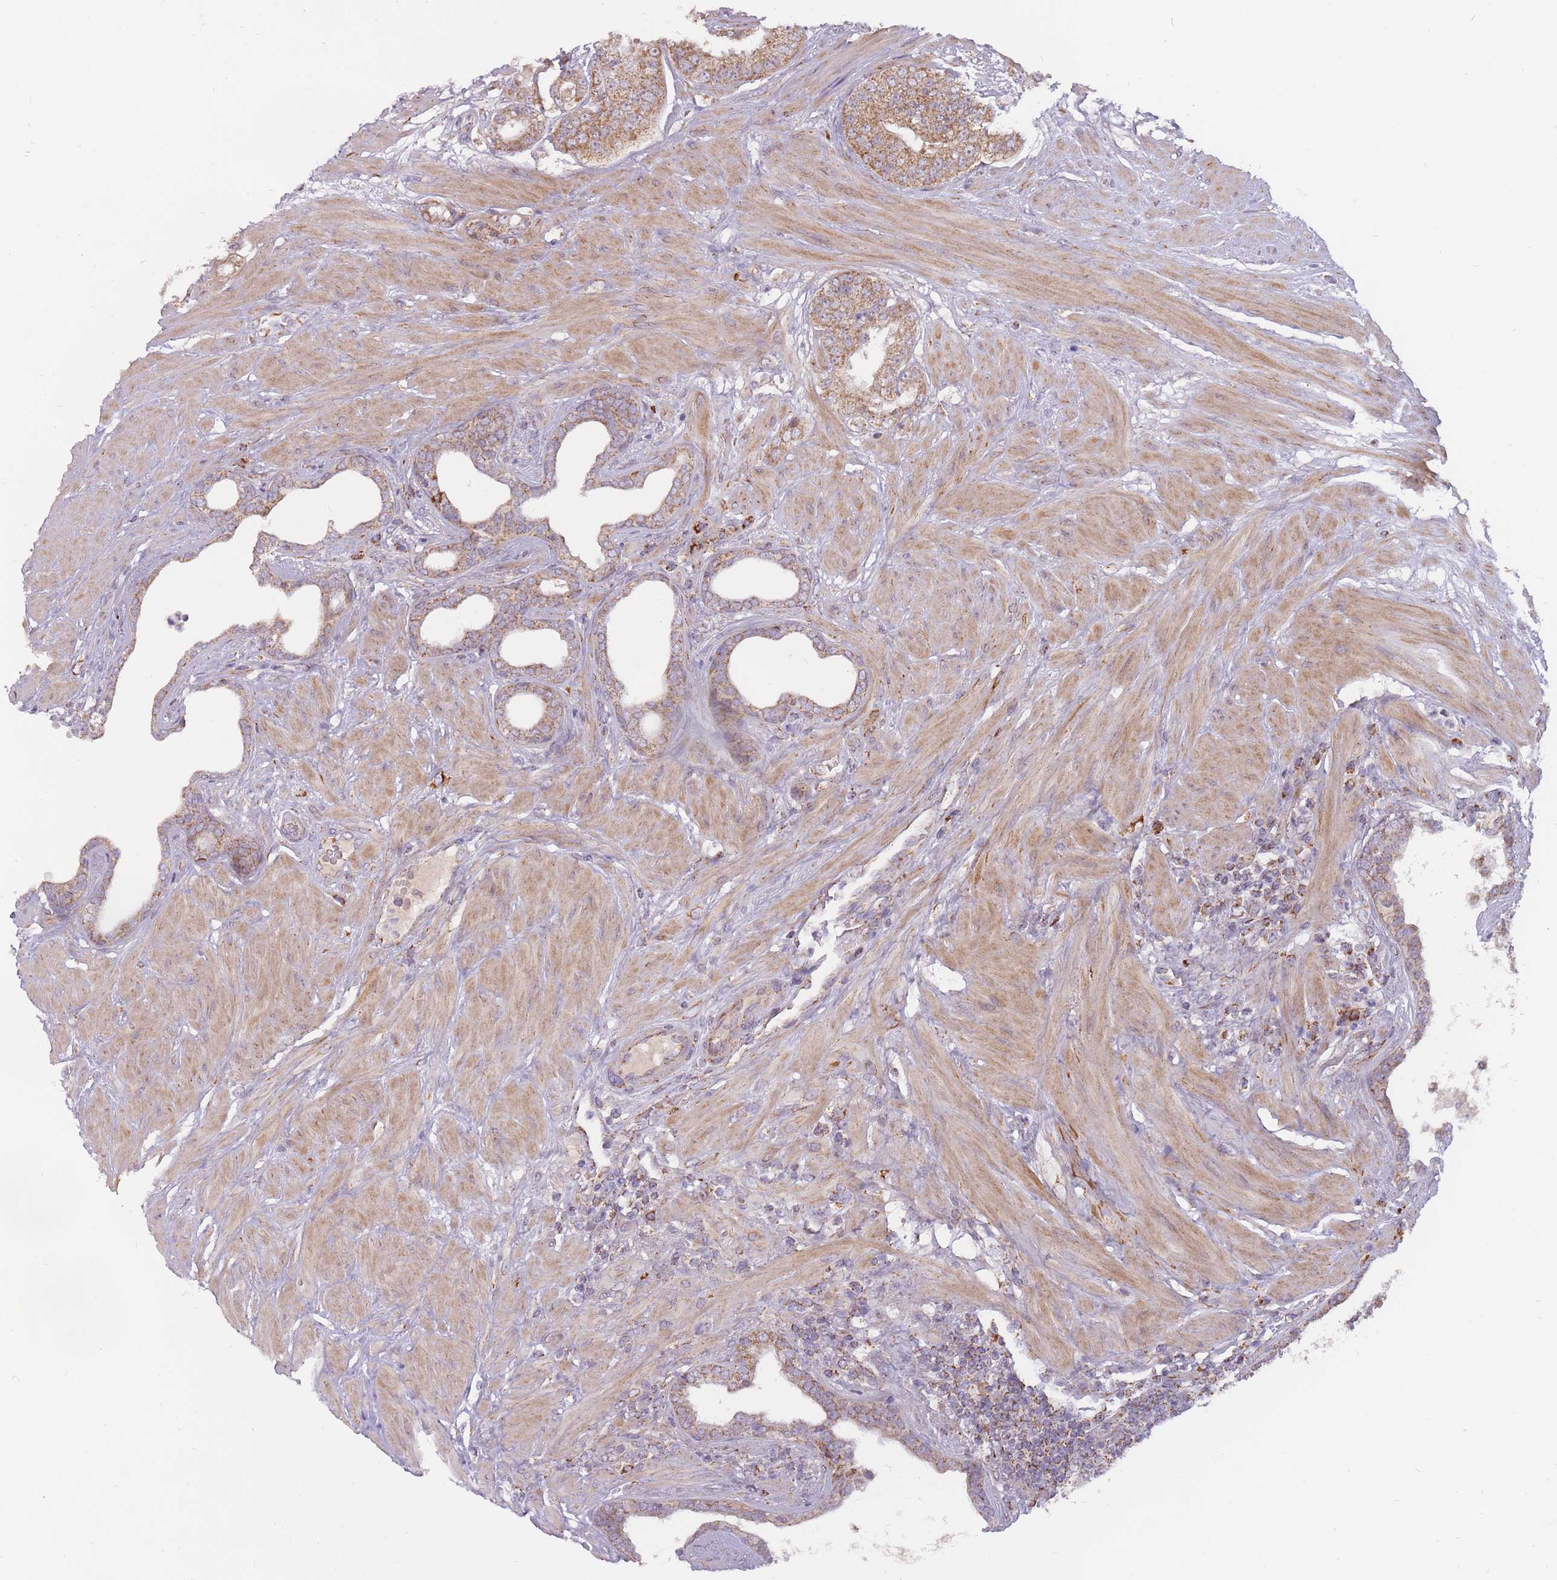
{"staining": {"intensity": "moderate", "quantity": ">75%", "location": "cytoplasmic/membranous"}, "tissue": "prostate cancer", "cell_type": "Tumor cells", "image_type": "cancer", "snomed": [{"axis": "morphology", "description": "Adenocarcinoma, High grade"}, {"axis": "topography", "description": "Prostate"}], "caption": "Tumor cells show medium levels of moderate cytoplasmic/membranous staining in about >75% of cells in human adenocarcinoma (high-grade) (prostate).", "gene": "LIN7C", "patient": {"sex": "male", "age": 68}}